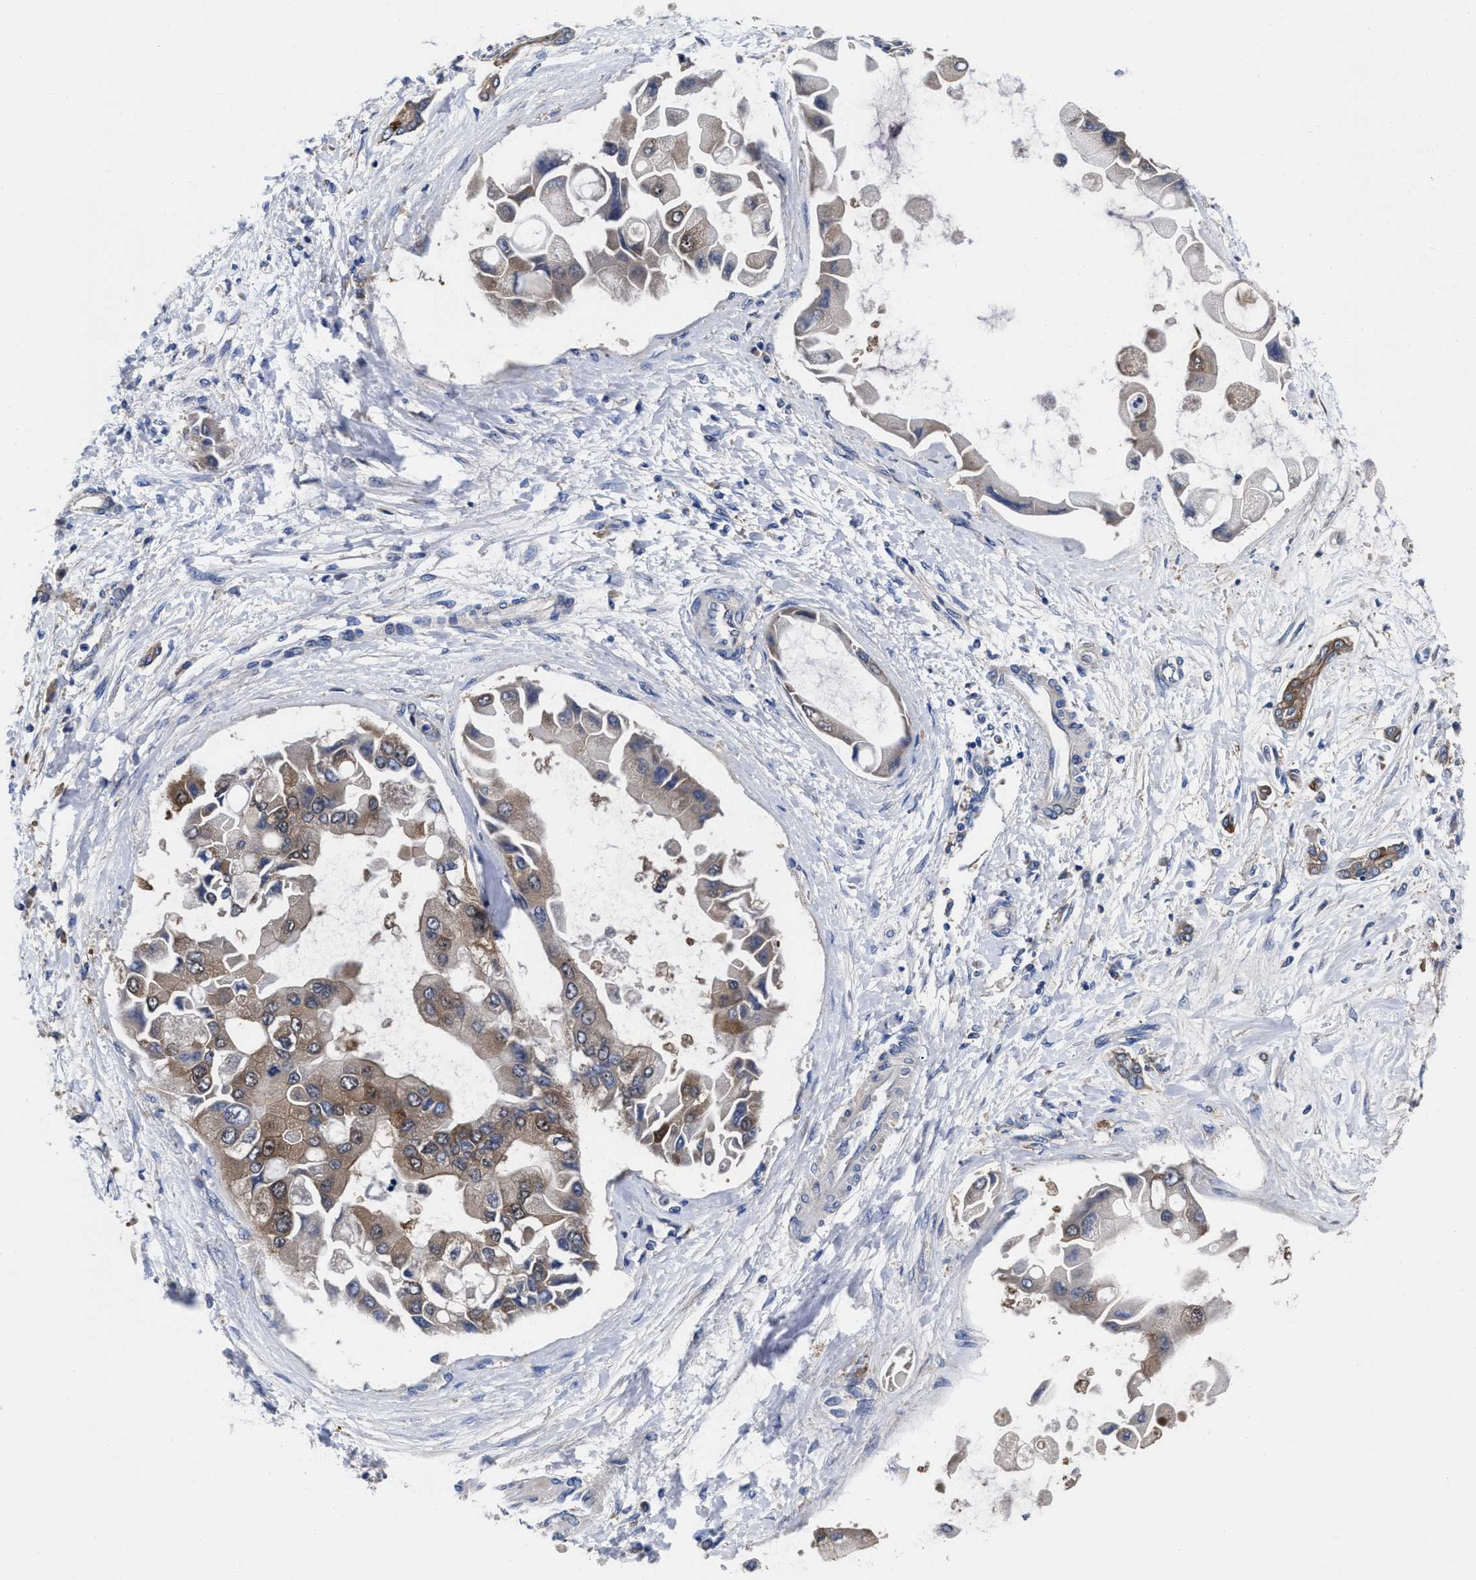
{"staining": {"intensity": "moderate", "quantity": ">75%", "location": "cytoplasmic/membranous"}, "tissue": "liver cancer", "cell_type": "Tumor cells", "image_type": "cancer", "snomed": [{"axis": "morphology", "description": "Cholangiocarcinoma"}, {"axis": "topography", "description": "Liver"}], "caption": "IHC staining of liver cholangiocarcinoma, which reveals medium levels of moderate cytoplasmic/membranous expression in about >75% of tumor cells indicating moderate cytoplasmic/membranous protein expression. The staining was performed using DAB (brown) for protein detection and nuclei were counterstained in hematoxylin (blue).", "gene": "TXNDC17", "patient": {"sex": "male", "age": 50}}